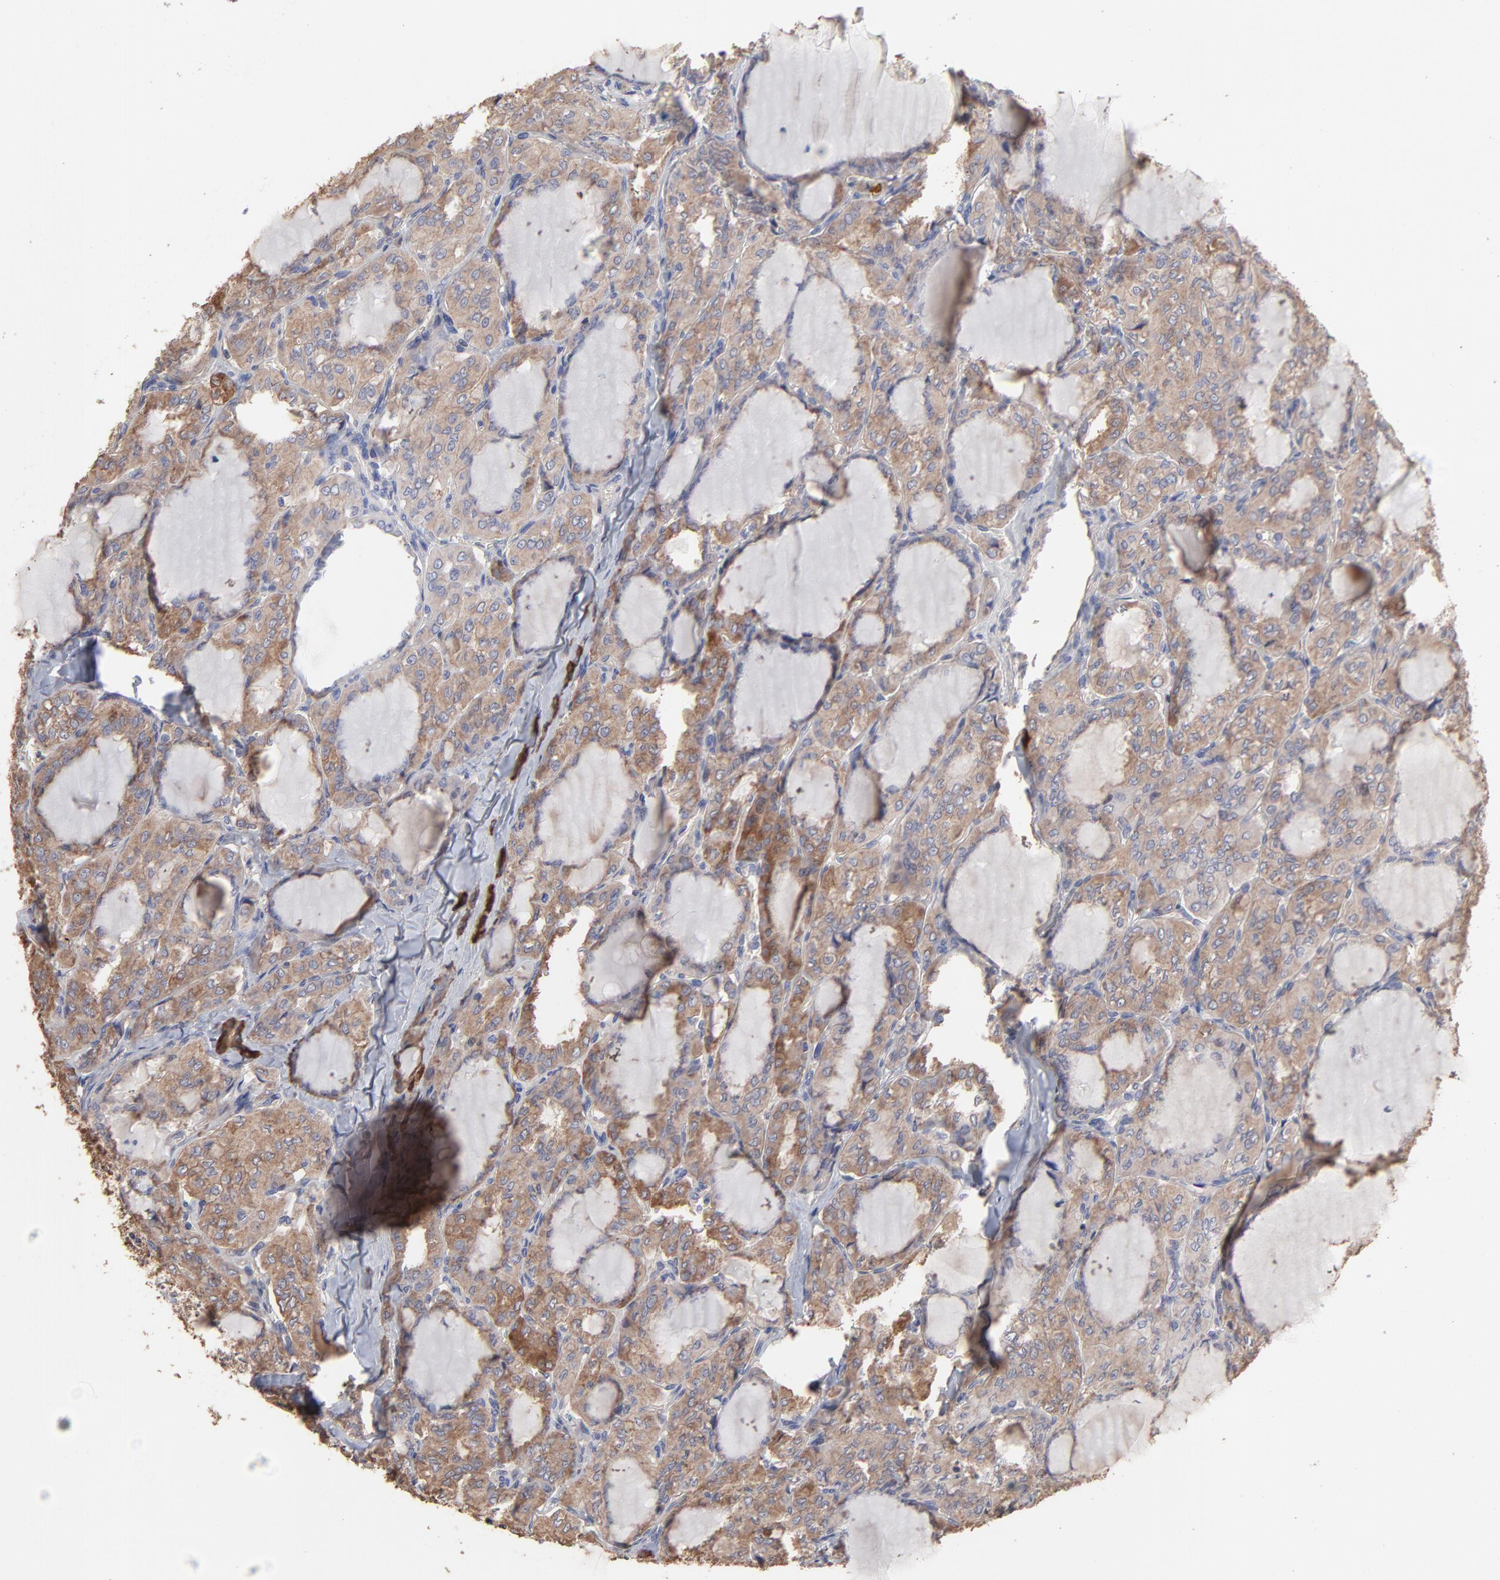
{"staining": {"intensity": "moderate", "quantity": ">75%", "location": "cytoplasmic/membranous"}, "tissue": "thyroid cancer", "cell_type": "Tumor cells", "image_type": "cancer", "snomed": [{"axis": "morphology", "description": "Papillary adenocarcinoma, NOS"}, {"axis": "topography", "description": "Thyroid gland"}], "caption": "There is medium levels of moderate cytoplasmic/membranous positivity in tumor cells of papillary adenocarcinoma (thyroid), as demonstrated by immunohistochemical staining (brown color).", "gene": "TANGO2", "patient": {"sex": "male", "age": 20}}